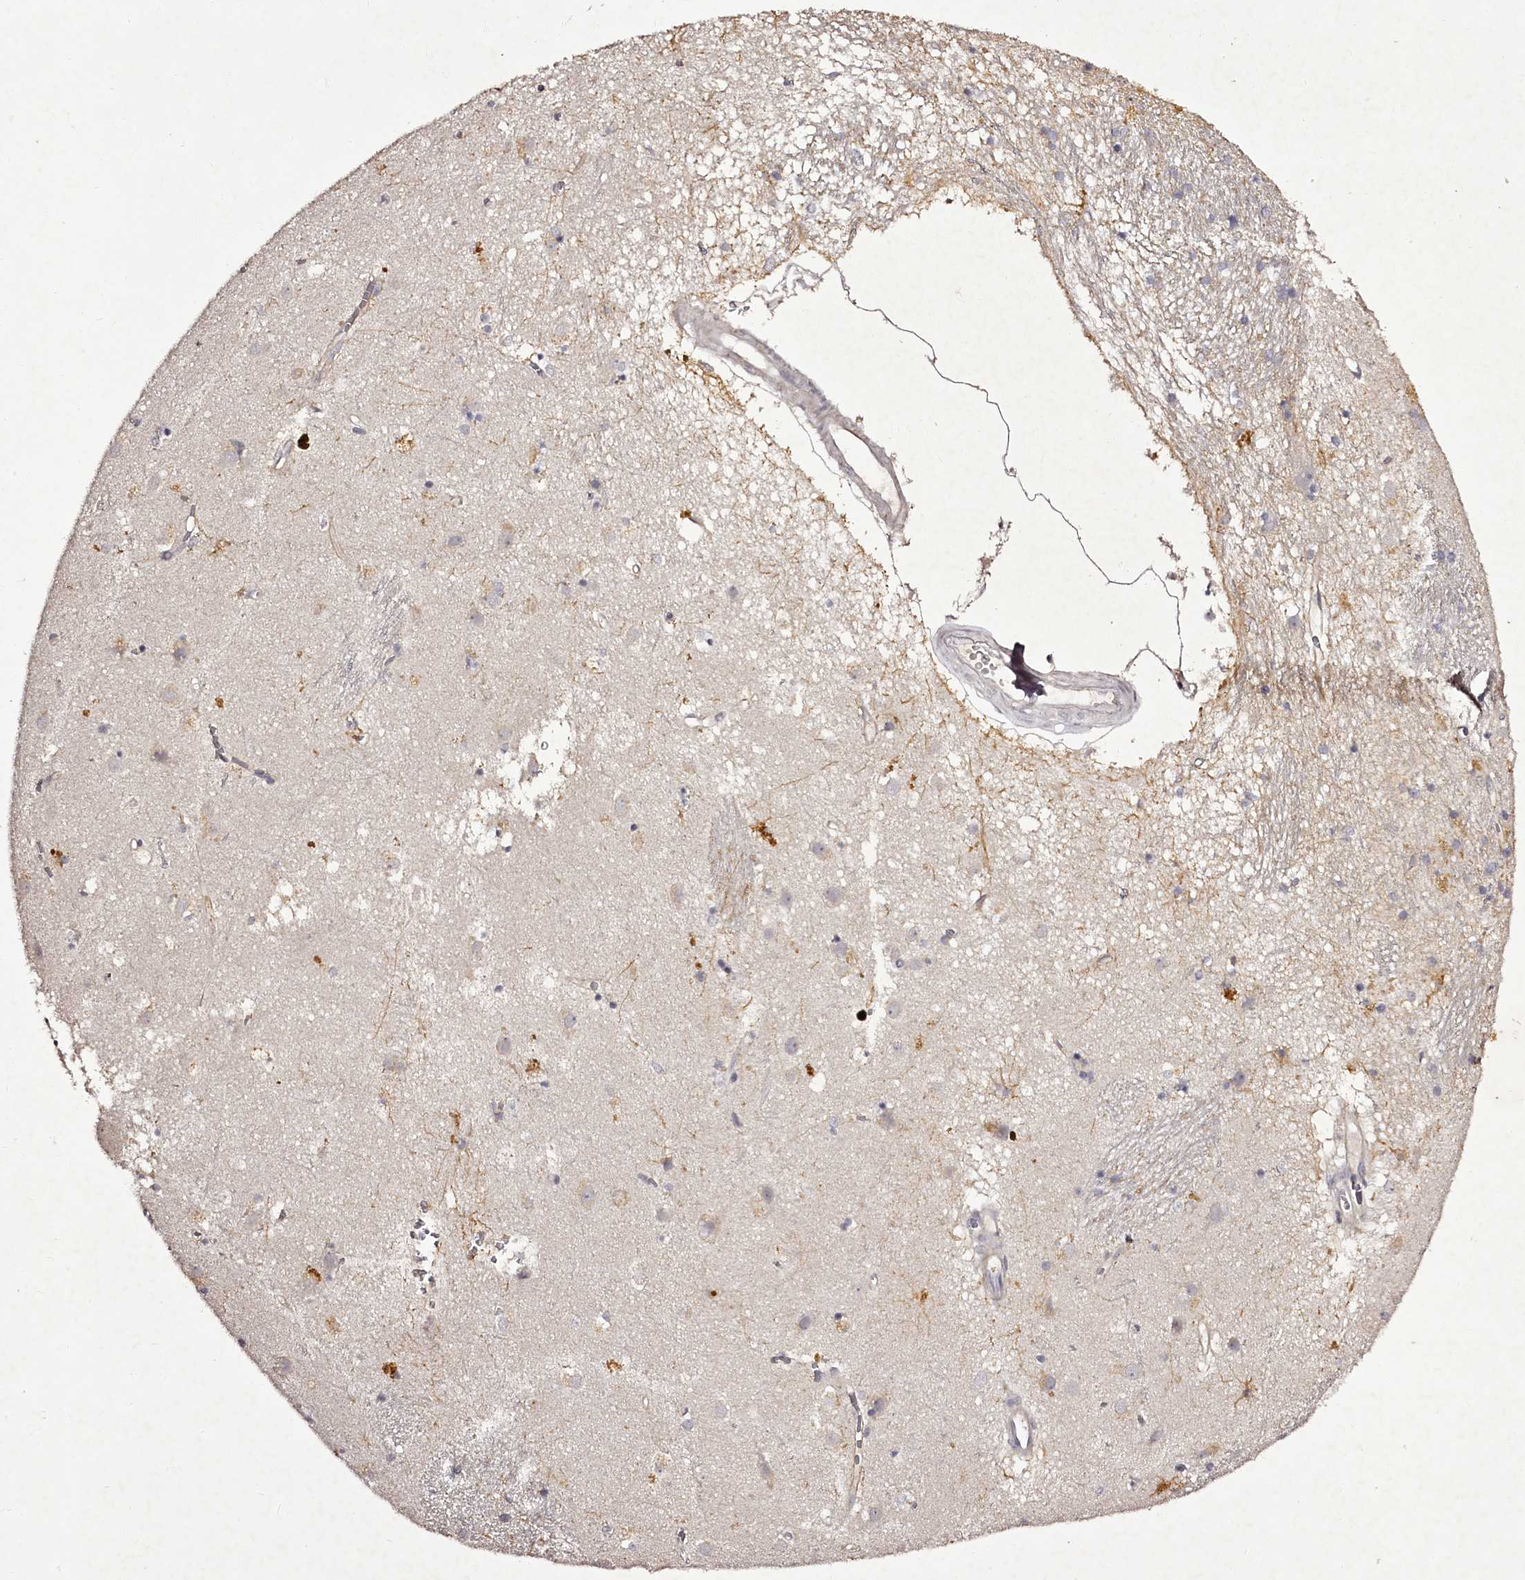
{"staining": {"intensity": "negative", "quantity": "none", "location": "none"}, "tissue": "caudate", "cell_type": "Glial cells", "image_type": "normal", "snomed": [{"axis": "morphology", "description": "Normal tissue, NOS"}, {"axis": "topography", "description": "Lateral ventricle wall"}], "caption": "This is an IHC image of benign caudate. There is no expression in glial cells.", "gene": "RBMXL2", "patient": {"sex": "male", "age": 70}}